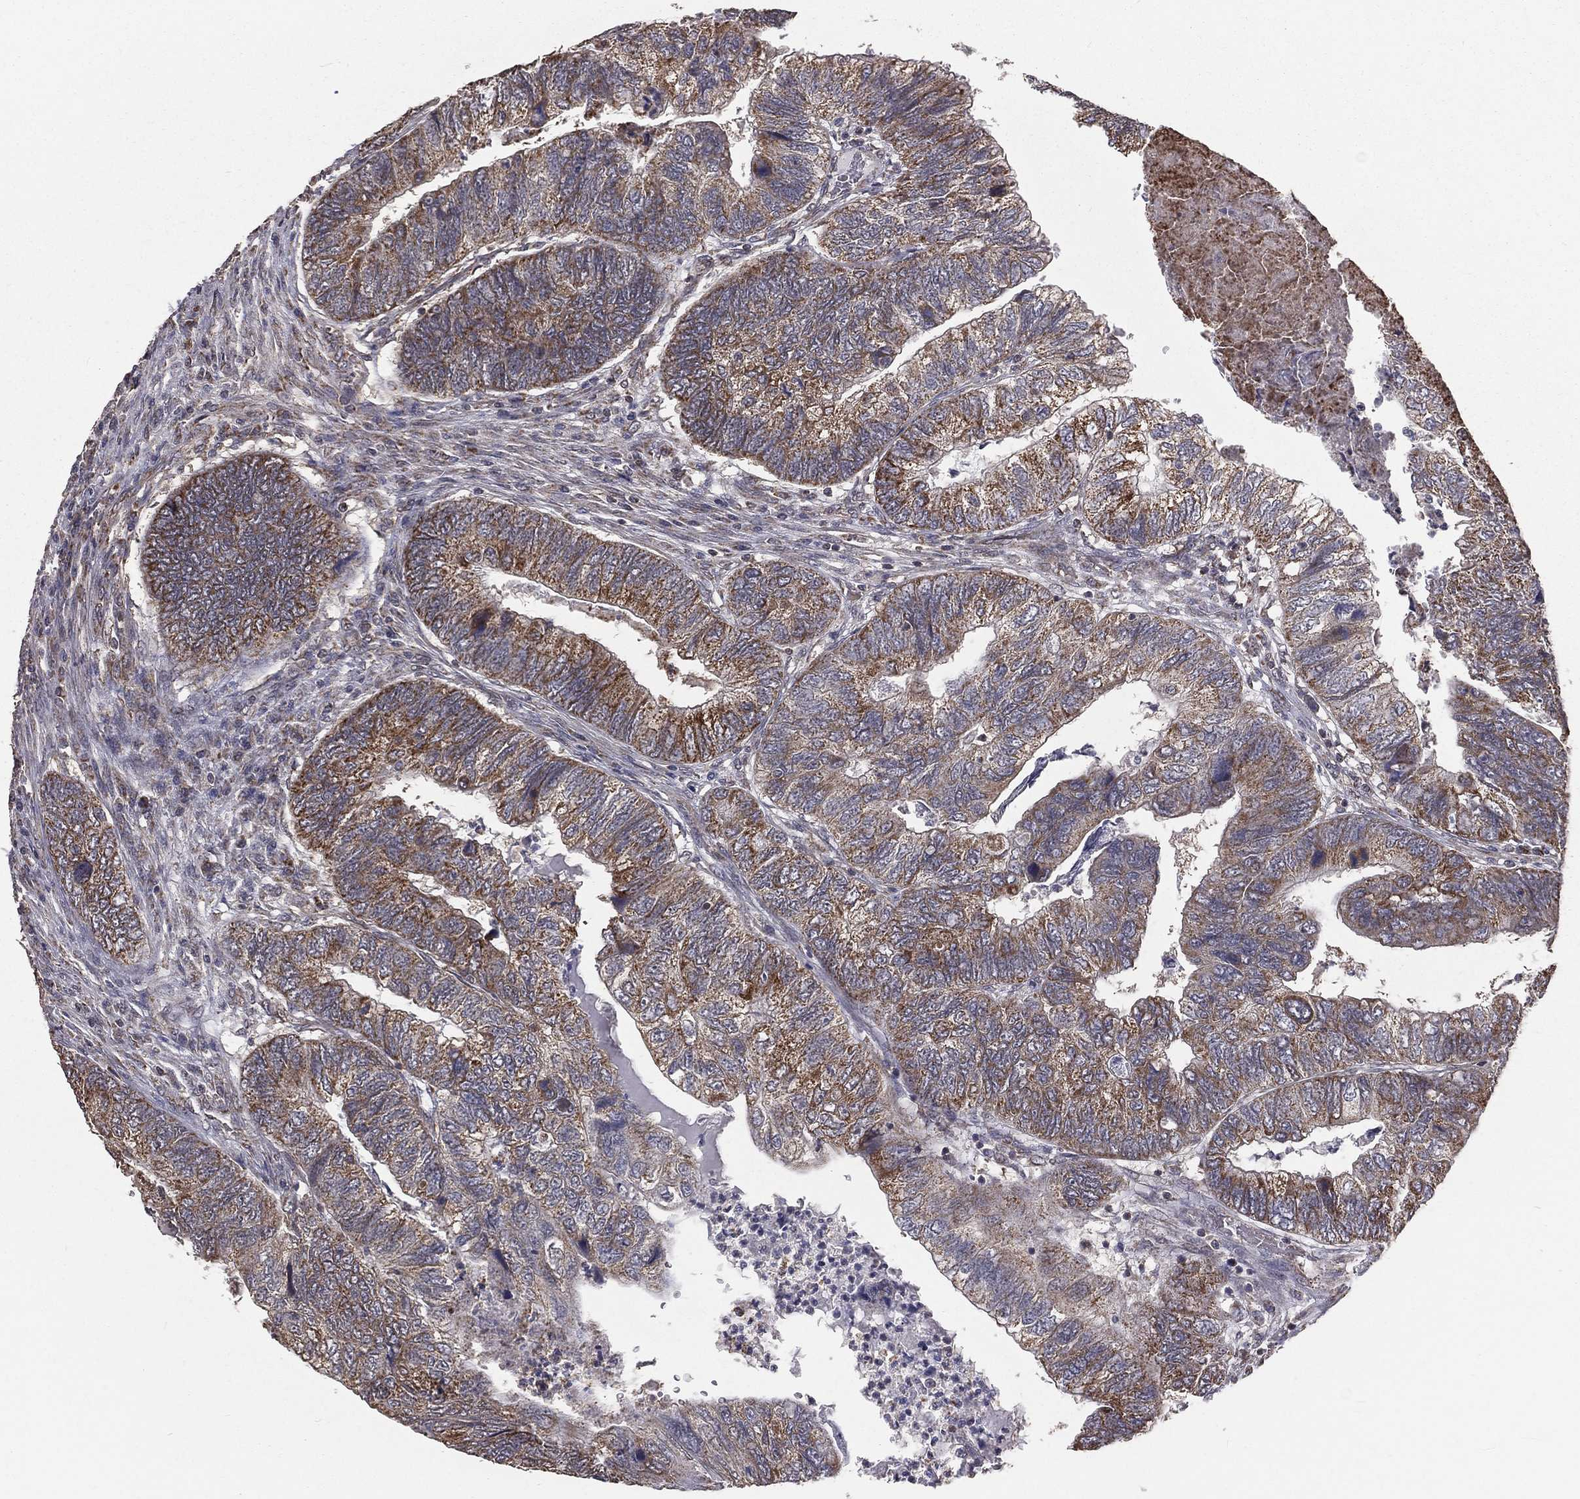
{"staining": {"intensity": "moderate", "quantity": ">75%", "location": "cytoplasmic/membranous"}, "tissue": "colorectal cancer", "cell_type": "Tumor cells", "image_type": "cancer", "snomed": [{"axis": "morphology", "description": "Adenocarcinoma, NOS"}, {"axis": "topography", "description": "Colon"}], "caption": "An immunohistochemistry photomicrograph of tumor tissue is shown. Protein staining in brown labels moderate cytoplasmic/membranous positivity in adenocarcinoma (colorectal) within tumor cells. The protein of interest is stained brown, and the nuclei are stained in blue (DAB IHC with brightfield microscopy, high magnification).", "gene": "MRPL46", "patient": {"sex": "female", "age": 67}}